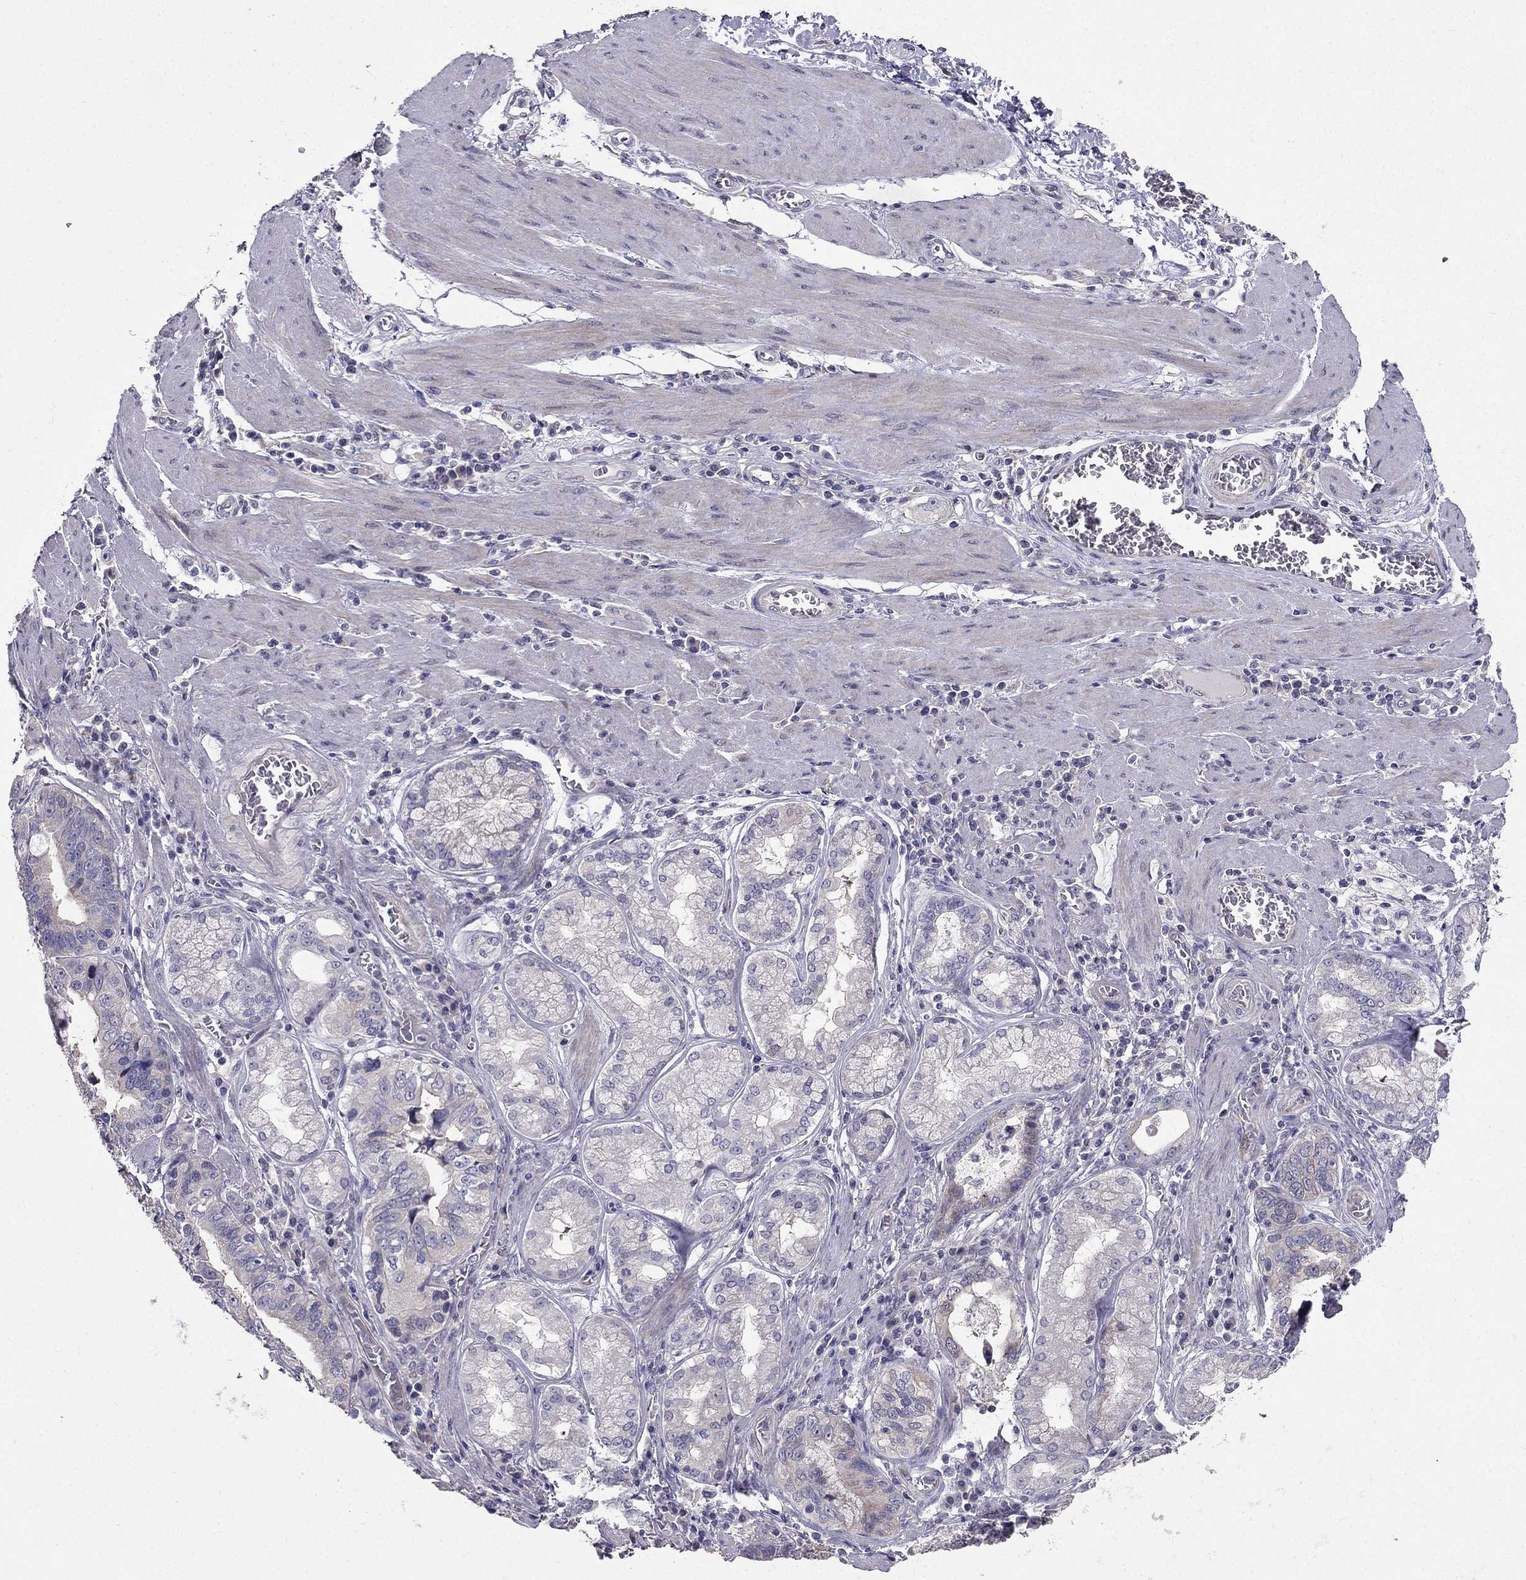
{"staining": {"intensity": "negative", "quantity": "none", "location": "none"}, "tissue": "stomach cancer", "cell_type": "Tumor cells", "image_type": "cancer", "snomed": [{"axis": "morphology", "description": "Adenocarcinoma, NOS"}, {"axis": "topography", "description": "Stomach, lower"}], "caption": "This is a histopathology image of immunohistochemistry staining of adenocarcinoma (stomach), which shows no staining in tumor cells.", "gene": "AS3MT", "patient": {"sex": "female", "age": 76}}